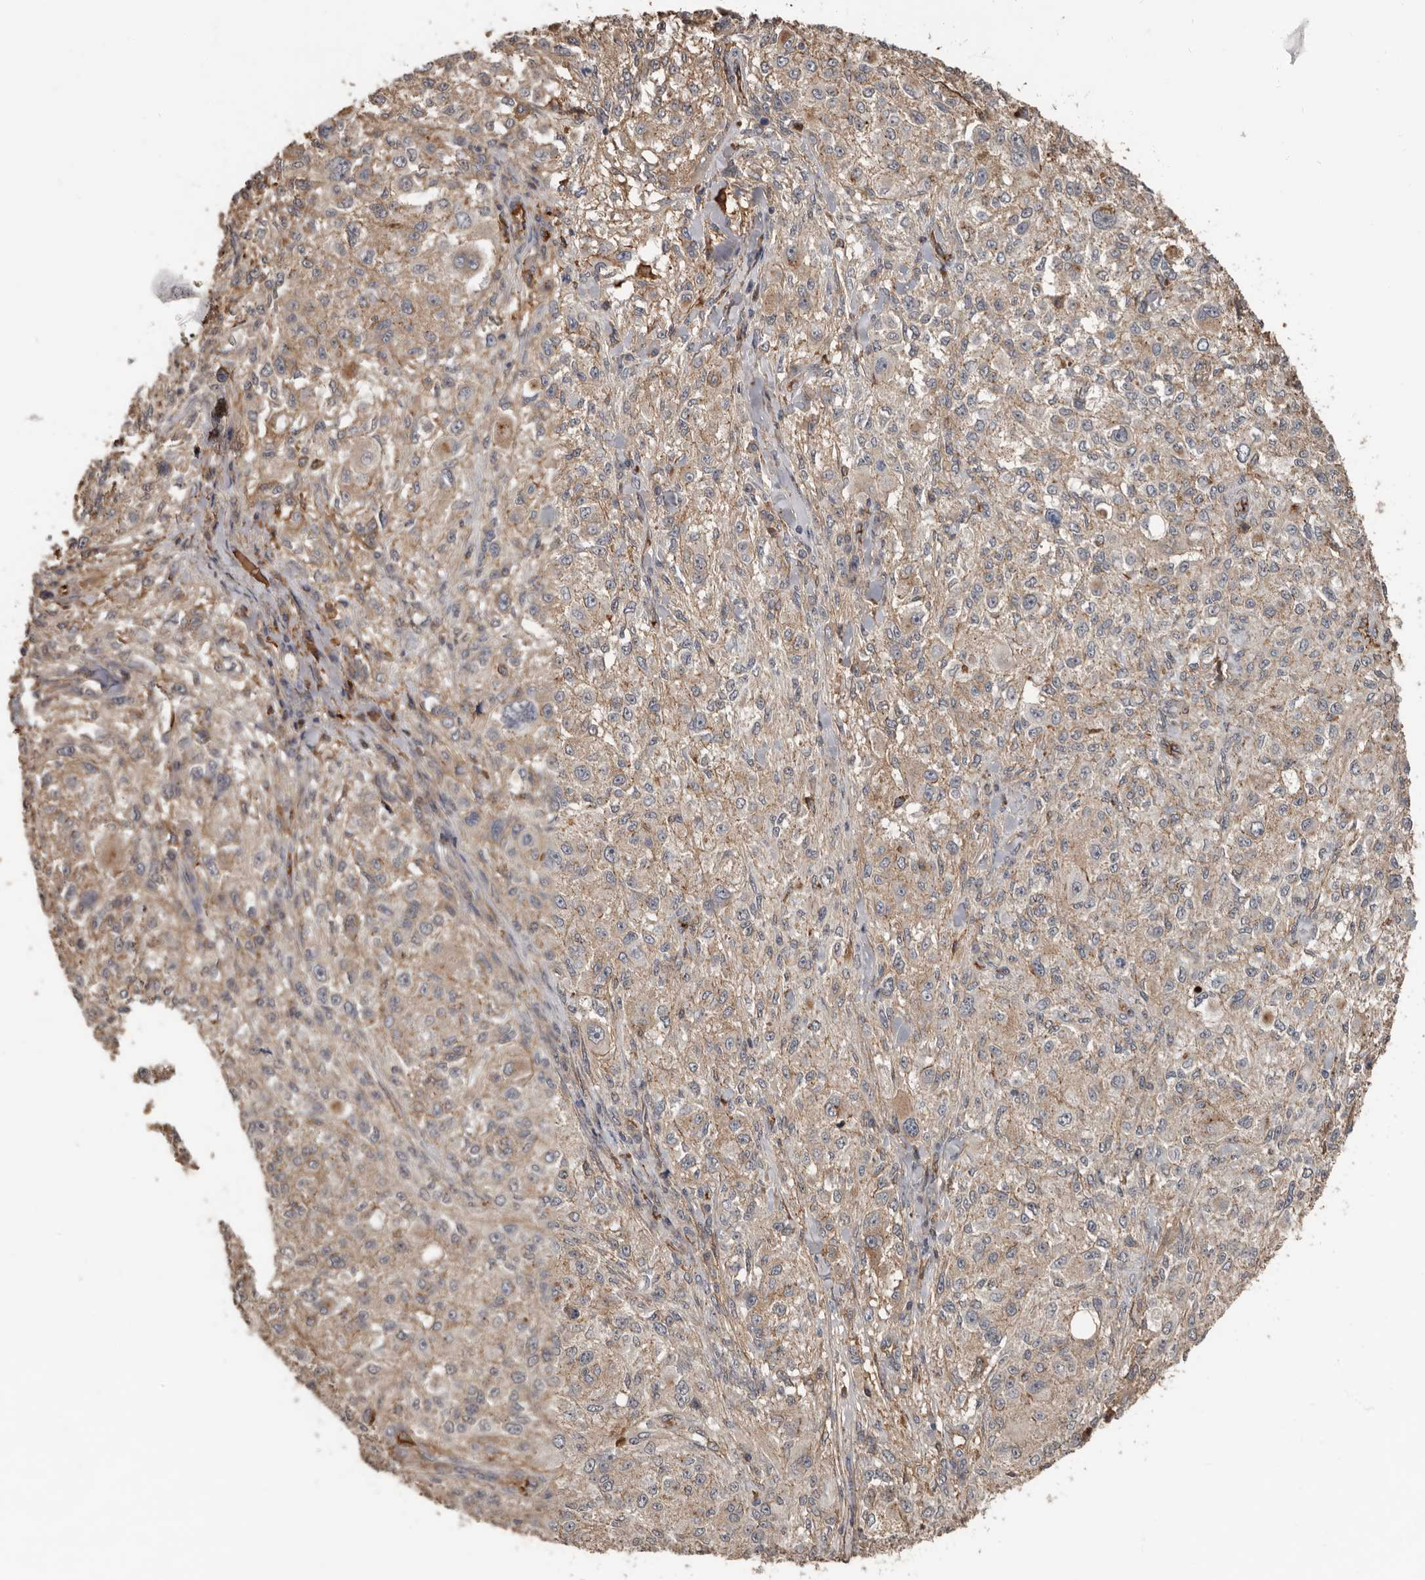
{"staining": {"intensity": "weak", "quantity": "25%-75%", "location": "cytoplasmic/membranous"}, "tissue": "melanoma", "cell_type": "Tumor cells", "image_type": "cancer", "snomed": [{"axis": "morphology", "description": "Necrosis, NOS"}, {"axis": "morphology", "description": "Malignant melanoma, NOS"}, {"axis": "topography", "description": "Skin"}], "caption": "Immunohistochemical staining of human malignant melanoma demonstrates low levels of weak cytoplasmic/membranous positivity in approximately 25%-75% of tumor cells.", "gene": "LRGUK", "patient": {"sex": "female", "age": 87}}